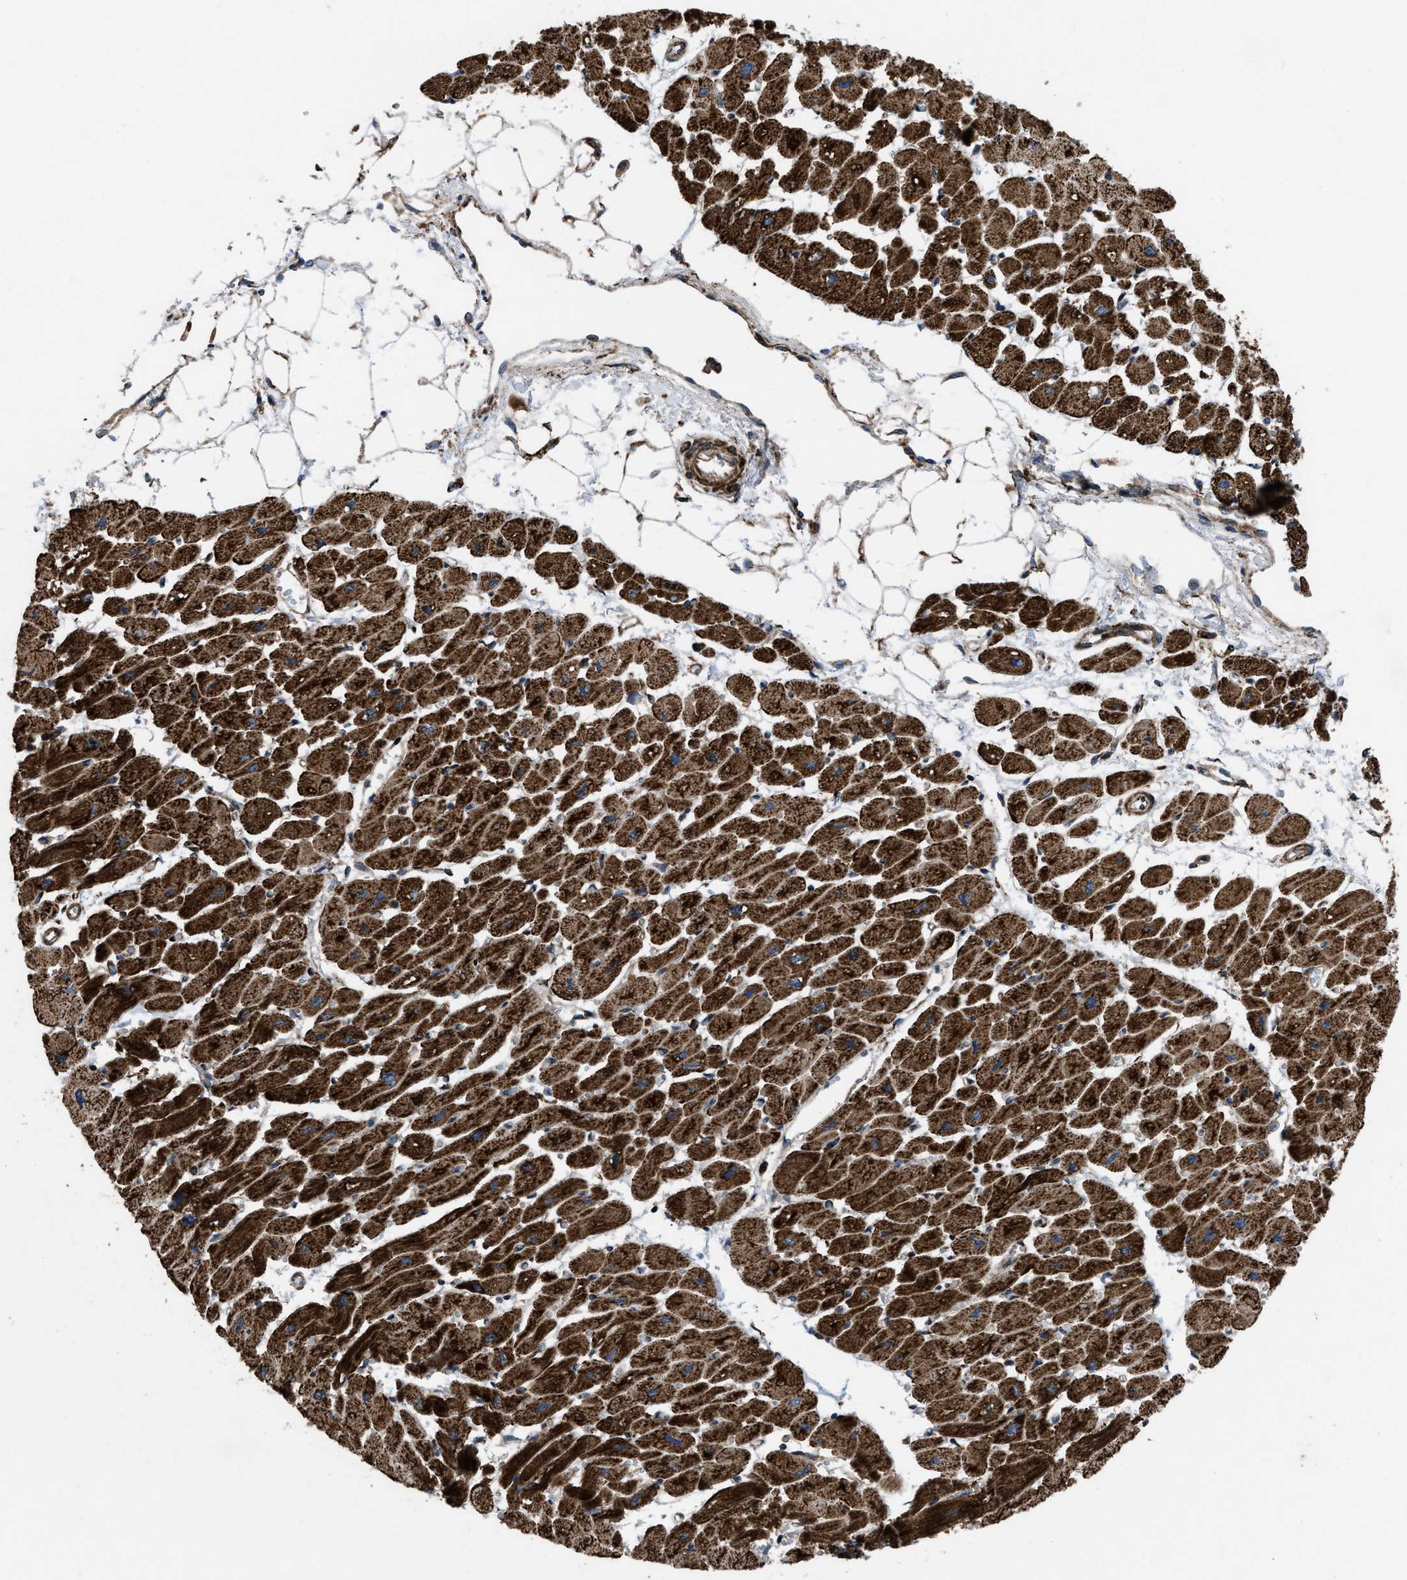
{"staining": {"intensity": "strong", "quantity": ">75%", "location": "cytoplasmic/membranous"}, "tissue": "heart muscle", "cell_type": "Cardiomyocytes", "image_type": "normal", "snomed": [{"axis": "morphology", "description": "Normal tissue, NOS"}, {"axis": "topography", "description": "Heart"}], "caption": "Heart muscle stained for a protein displays strong cytoplasmic/membranous positivity in cardiomyocytes. The staining was performed using DAB (3,3'-diaminobenzidine), with brown indicating positive protein expression. Nuclei are stained blue with hematoxylin.", "gene": "PER3", "patient": {"sex": "female", "age": 54}}